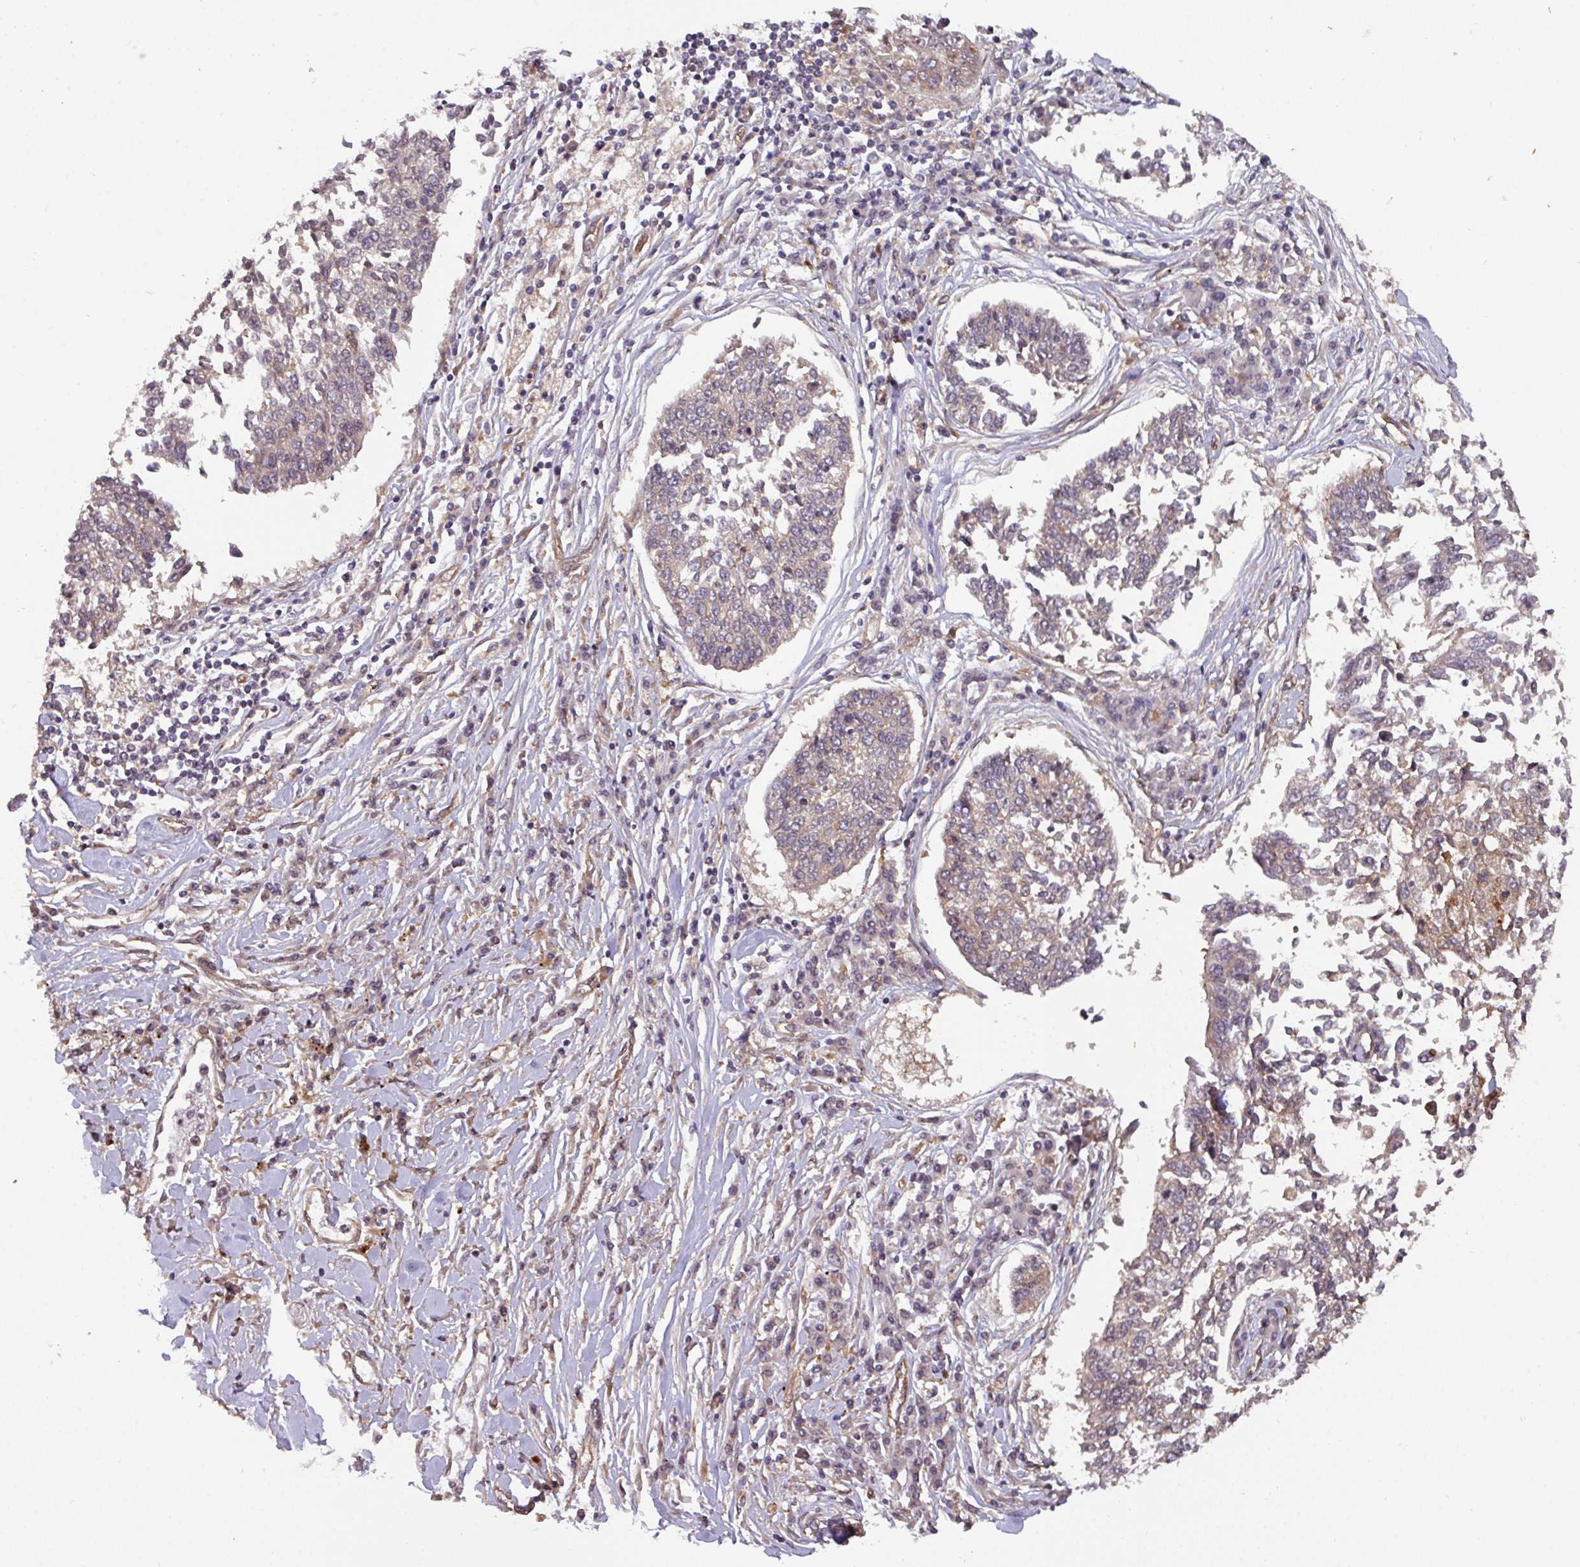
{"staining": {"intensity": "negative", "quantity": "none", "location": "none"}, "tissue": "lung cancer", "cell_type": "Tumor cells", "image_type": "cancer", "snomed": [{"axis": "morphology", "description": "Normal tissue, NOS"}, {"axis": "morphology", "description": "Squamous cell carcinoma, NOS"}, {"axis": "topography", "description": "Cartilage tissue"}, {"axis": "topography", "description": "Bronchus"}, {"axis": "topography", "description": "Lung"}, {"axis": "topography", "description": "Peripheral nerve tissue"}], "caption": "This is an immunohistochemistry histopathology image of lung cancer (squamous cell carcinoma). There is no positivity in tumor cells.", "gene": "CYFIP2", "patient": {"sex": "female", "age": 49}}